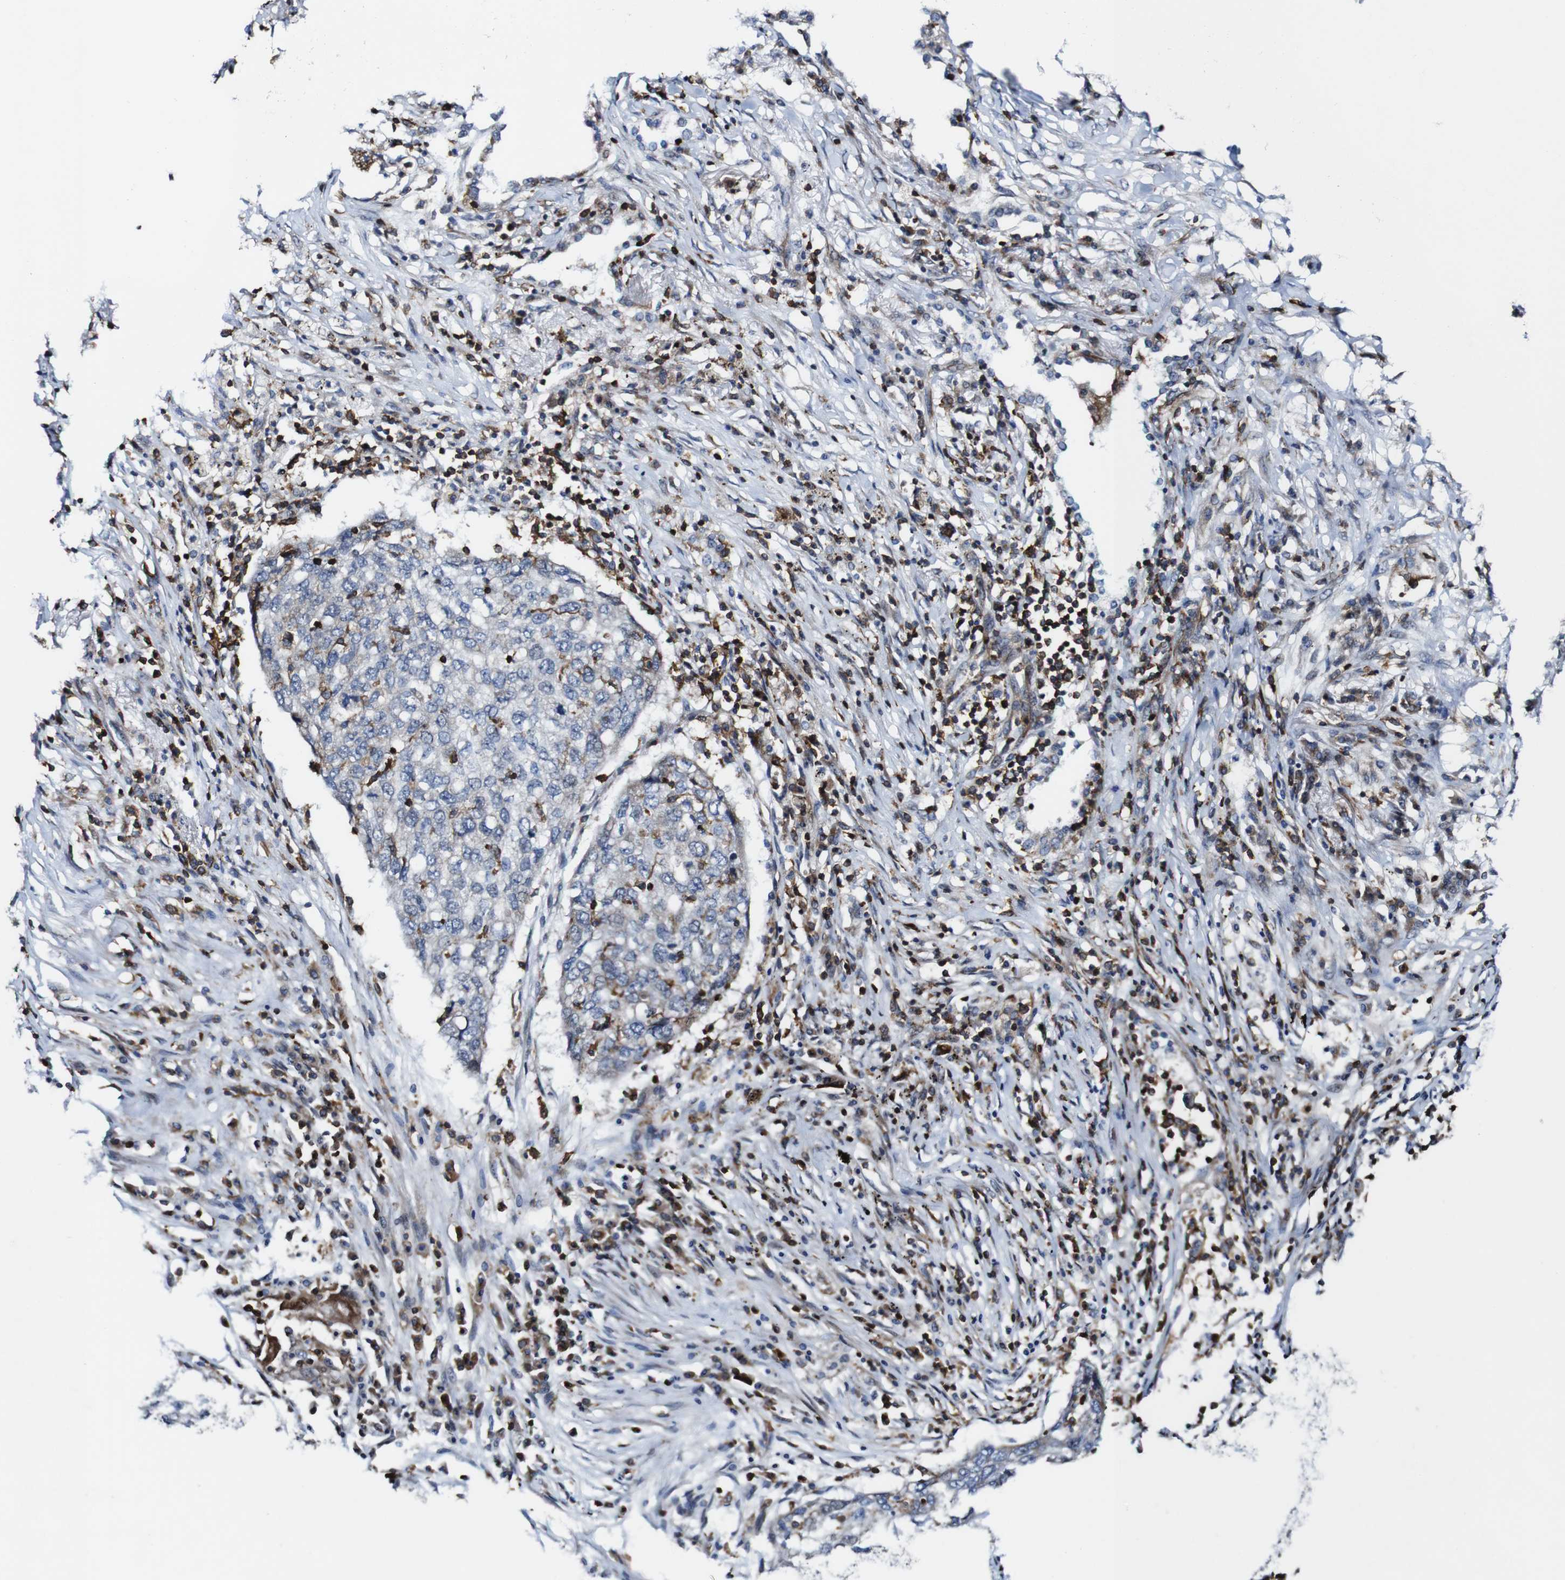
{"staining": {"intensity": "negative", "quantity": "none", "location": "none"}, "tissue": "lung cancer", "cell_type": "Tumor cells", "image_type": "cancer", "snomed": [{"axis": "morphology", "description": "Squamous cell carcinoma, NOS"}, {"axis": "topography", "description": "Lung"}], "caption": "IHC micrograph of lung cancer stained for a protein (brown), which demonstrates no staining in tumor cells.", "gene": "JAK2", "patient": {"sex": "female", "age": 63}}